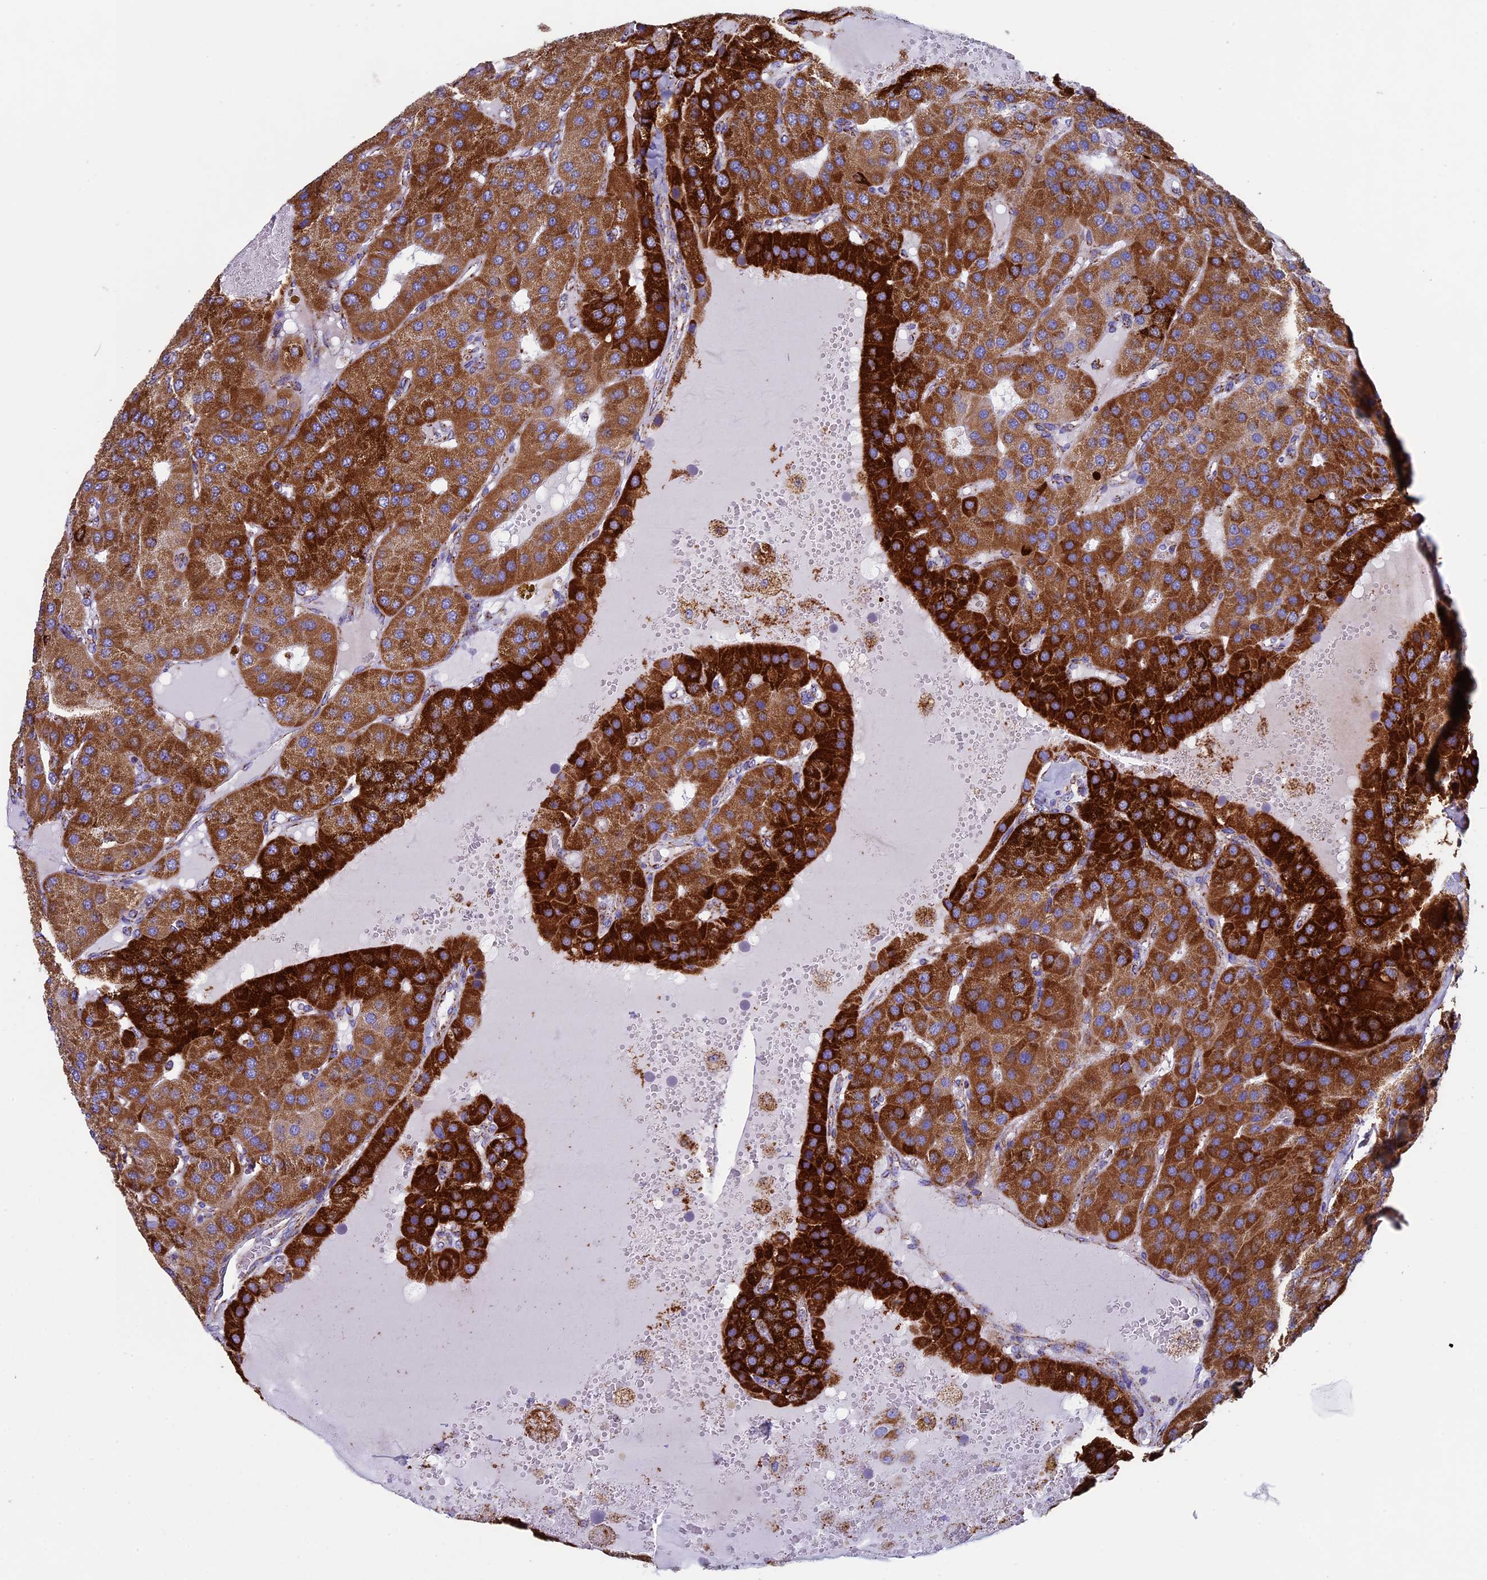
{"staining": {"intensity": "strong", "quantity": ">75%", "location": "cytoplasmic/membranous"}, "tissue": "parathyroid gland", "cell_type": "Glandular cells", "image_type": "normal", "snomed": [{"axis": "morphology", "description": "Normal tissue, NOS"}, {"axis": "morphology", "description": "Adenoma, NOS"}, {"axis": "topography", "description": "Parathyroid gland"}], "caption": "Protein expression analysis of normal parathyroid gland exhibits strong cytoplasmic/membranous positivity in about >75% of glandular cells. (Brightfield microscopy of DAB IHC at high magnification).", "gene": "UQCRFS1", "patient": {"sex": "female", "age": 86}}